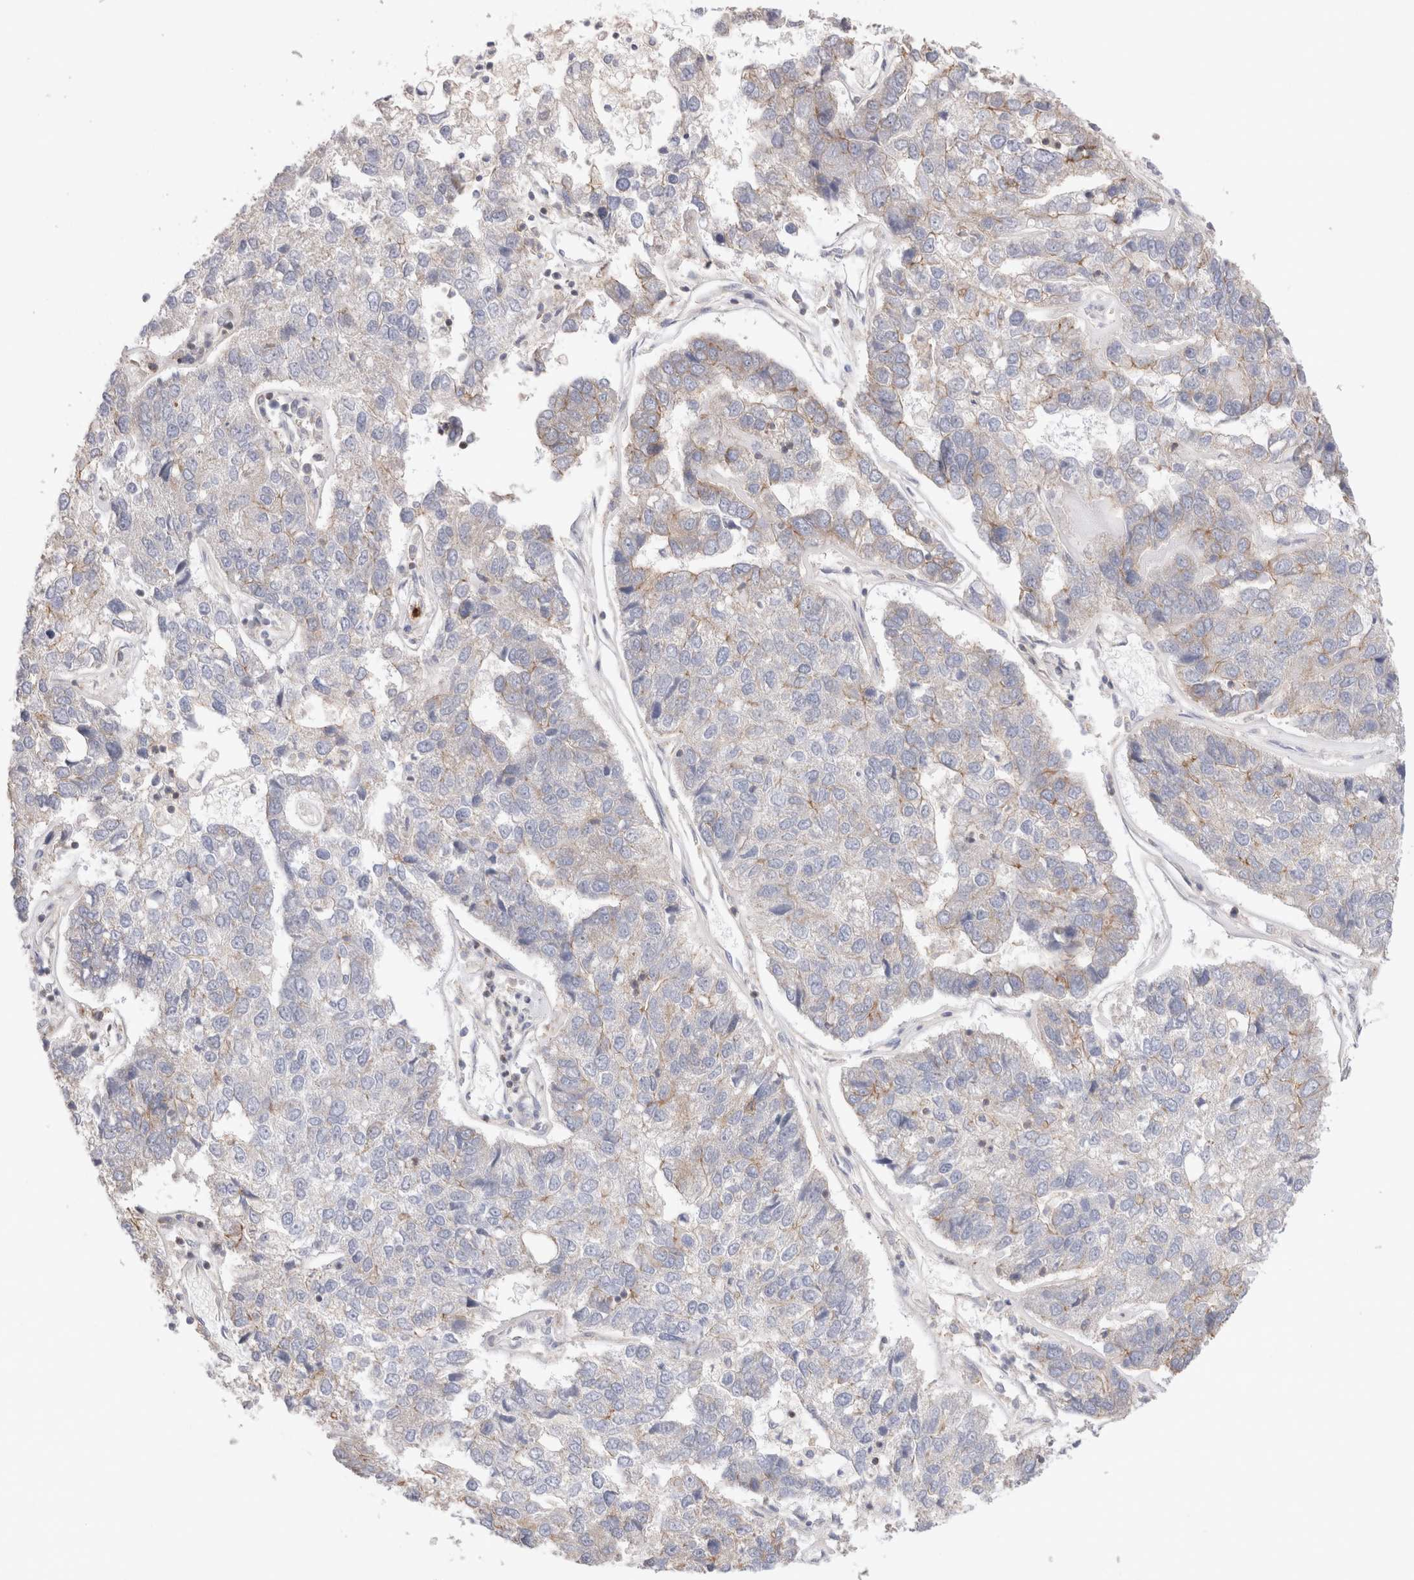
{"staining": {"intensity": "weak", "quantity": "<25%", "location": "cytoplasmic/membranous"}, "tissue": "pancreatic cancer", "cell_type": "Tumor cells", "image_type": "cancer", "snomed": [{"axis": "morphology", "description": "Adenocarcinoma, NOS"}, {"axis": "topography", "description": "Pancreas"}], "caption": "IHC of human pancreatic cancer (adenocarcinoma) exhibits no expression in tumor cells. The staining is performed using DAB brown chromogen with nuclei counter-stained in using hematoxylin.", "gene": "NXT2", "patient": {"sex": "female", "age": 61}}